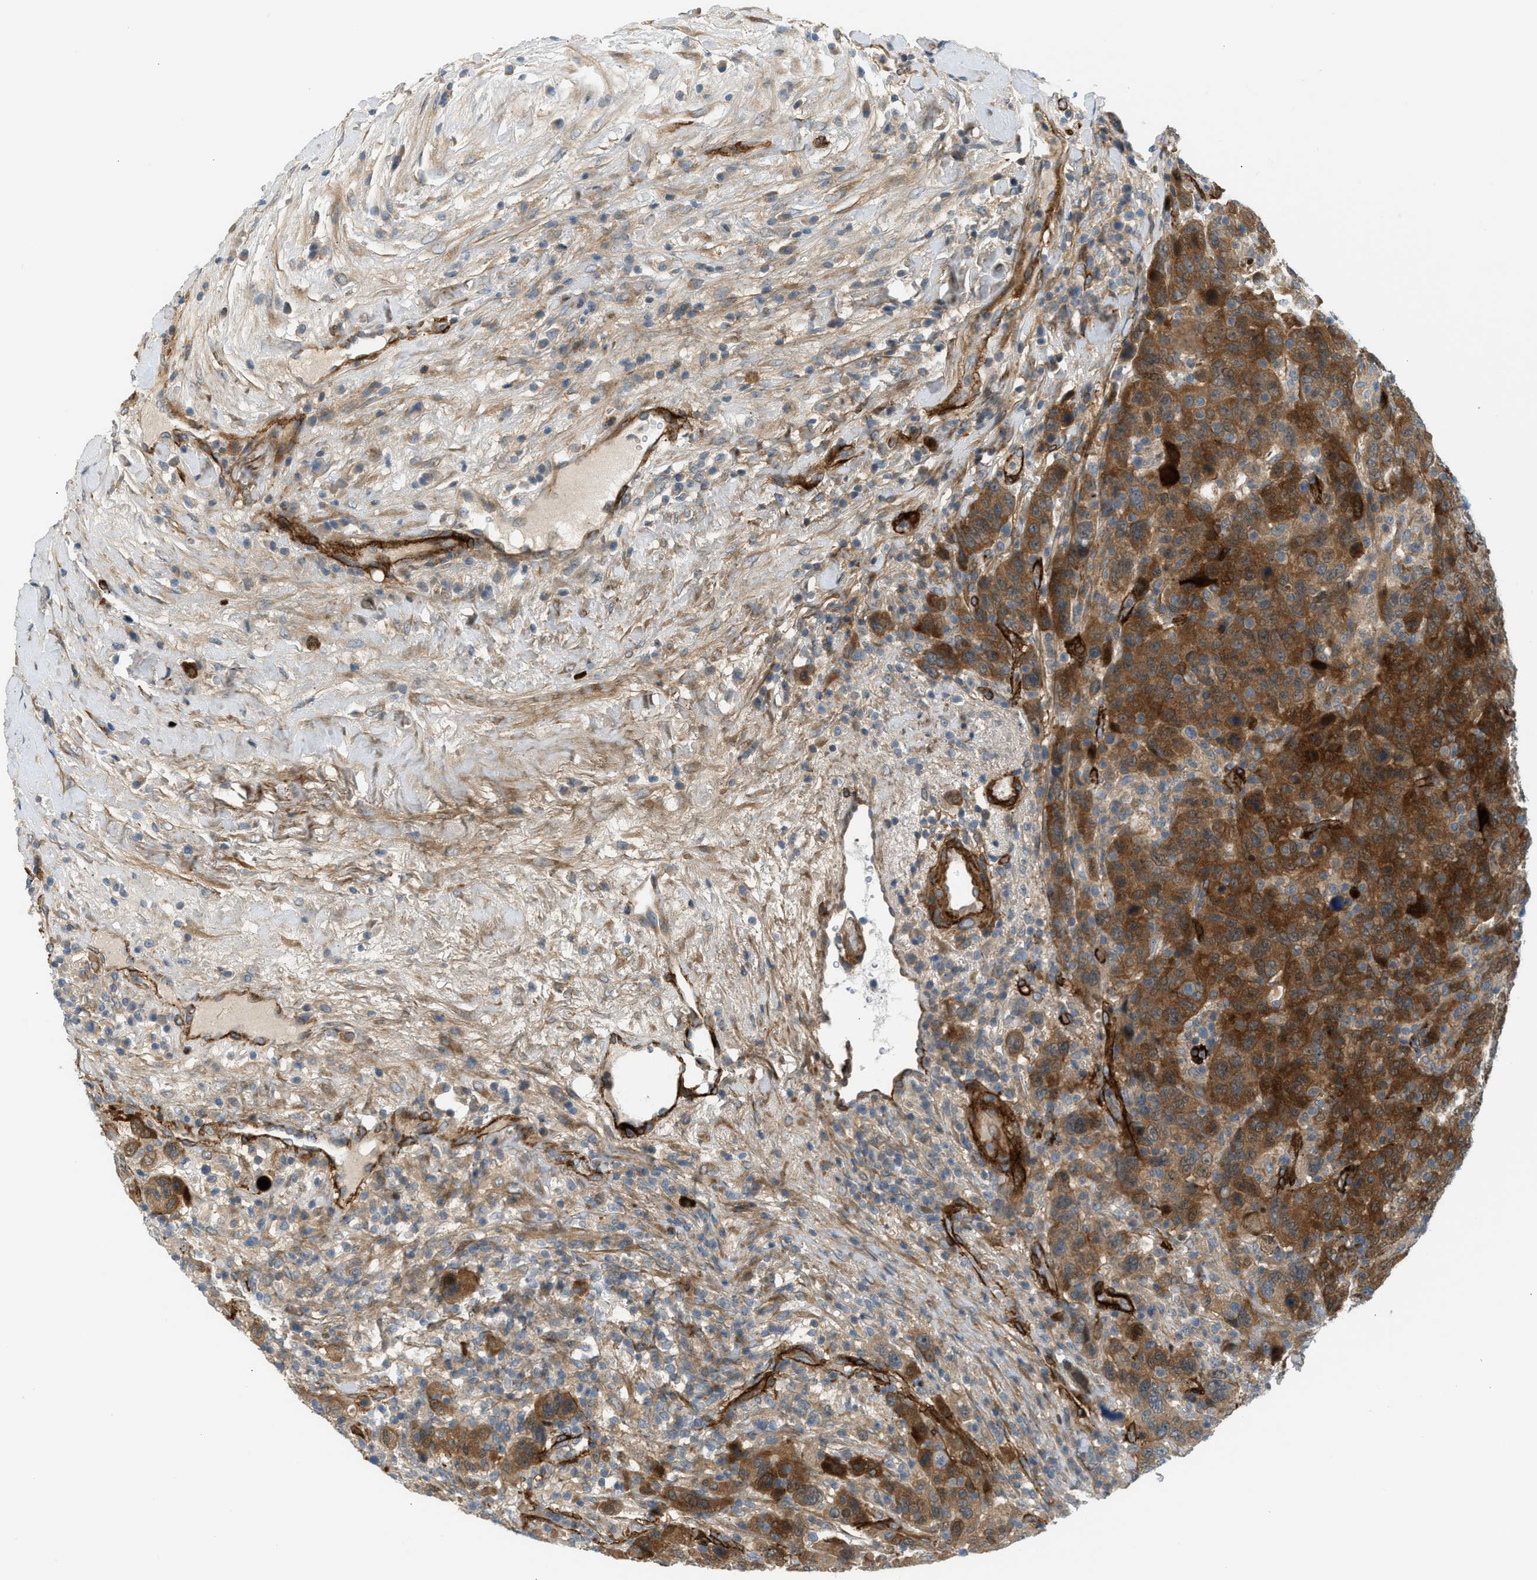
{"staining": {"intensity": "moderate", "quantity": ">75%", "location": "cytoplasmic/membranous"}, "tissue": "breast cancer", "cell_type": "Tumor cells", "image_type": "cancer", "snomed": [{"axis": "morphology", "description": "Duct carcinoma"}, {"axis": "topography", "description": "Breast"}], "caption": "Immunohistochemistry (IHC) photomicrograph of neoplastic tissue: infiltrating ductal carcinoma (breast) stained using immunohistochemistry shows medium levels of moderate protein expression localized specifically in the cytoplasmic/membranous of tumor cells, appearing as a cytoplasmic/membranous brown color.", "gene": "EDNRA", "patient": {"sex": "female", "age": 37}}